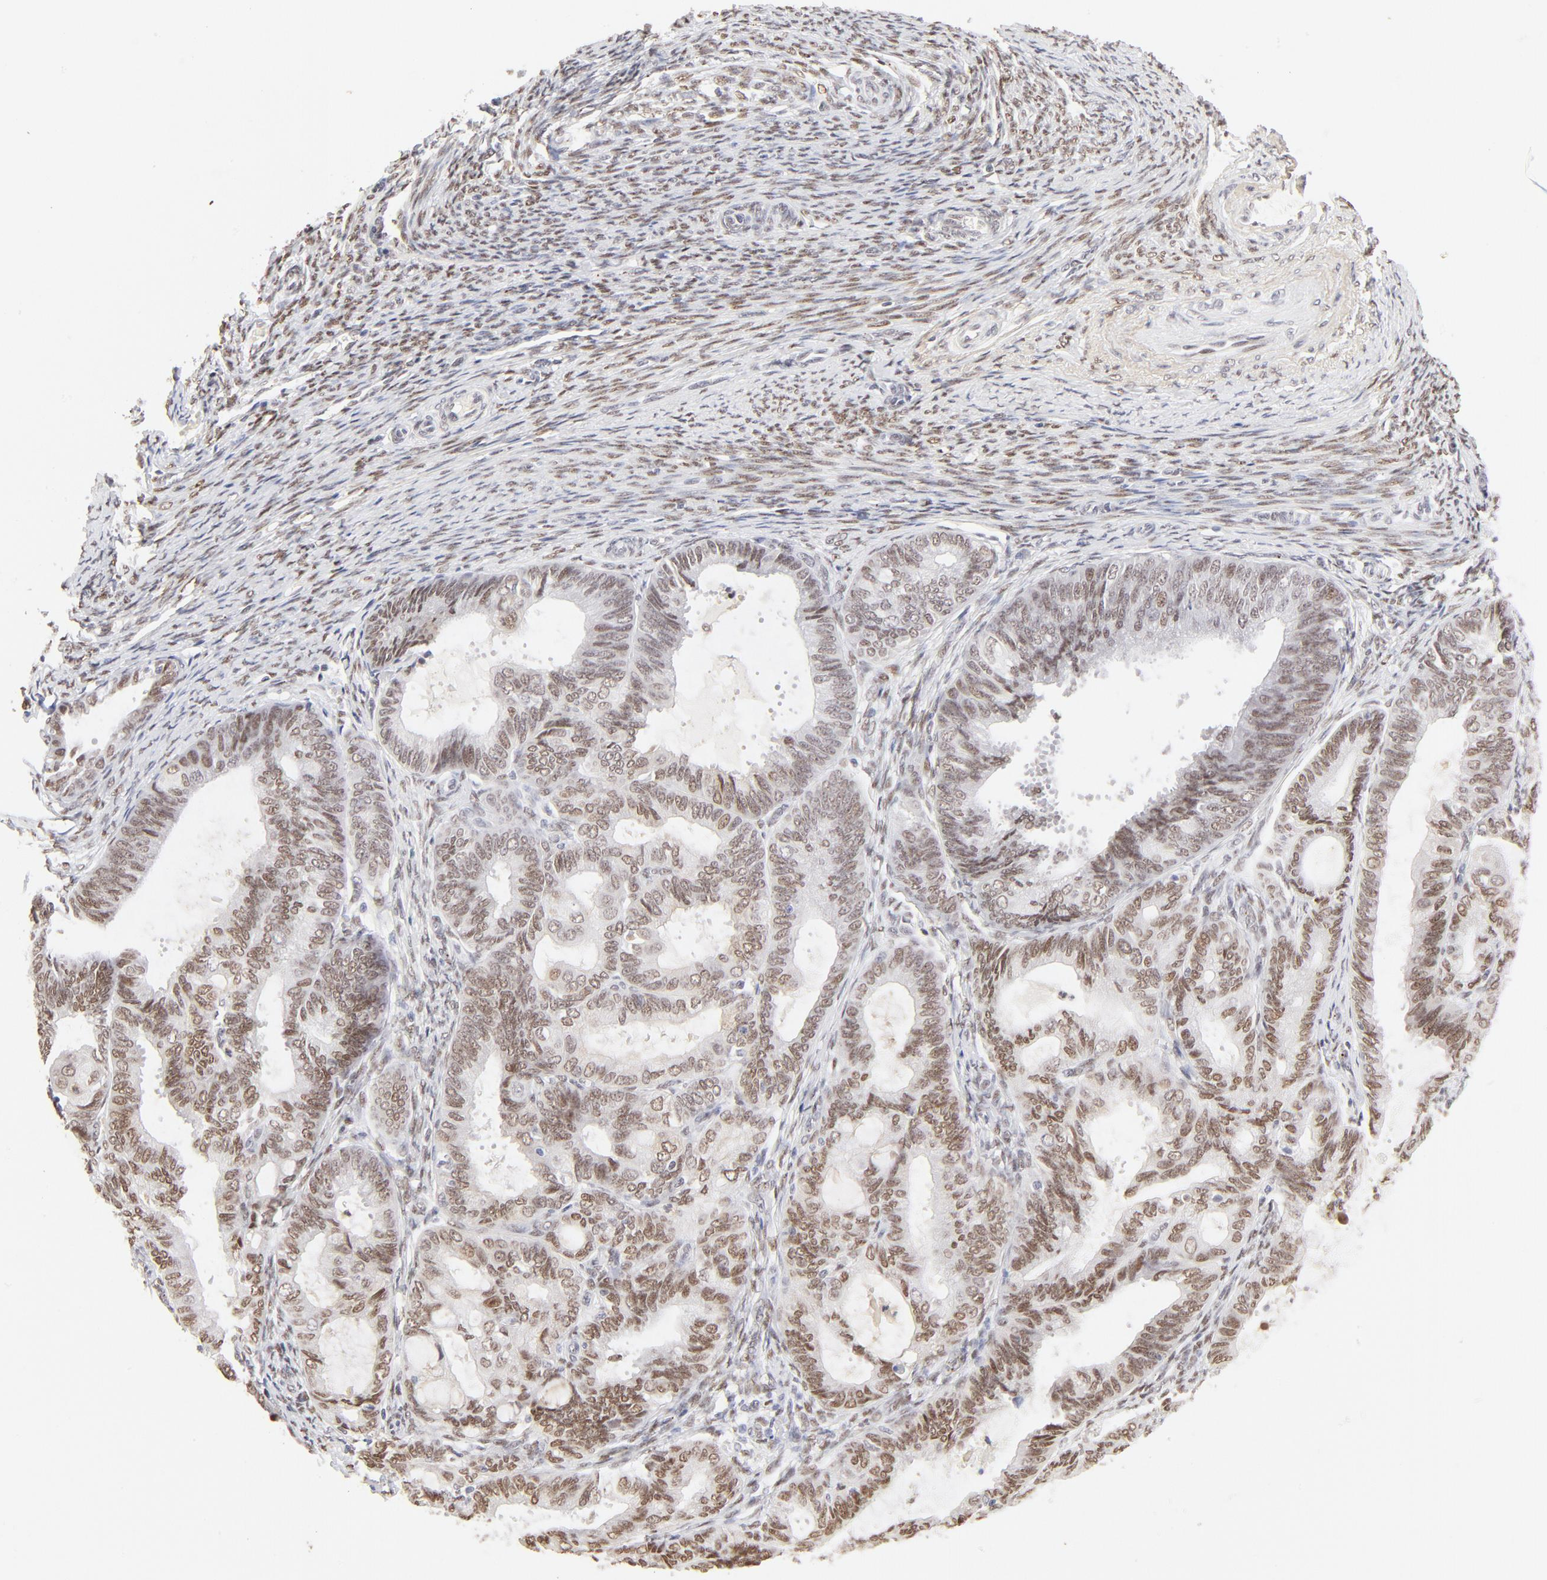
{"staining": {"intensity": "moderate", "quantity": ">75%", "location": "nuclear"}, "tissue": "endometrial cancer", "cell_type": "Tumor cells", "image_type": "cancer", "snomed": [{"axis": "morphology", "description": "Adenocarcinoma, NOS"}, {"axis": "topography", "description": "Endometrium"}], "caption": "Endometrial adenocarcinoma stained for a protein shows moderate nuclear positivity in tumor cells. (IHC, brightfield microscopy, high magnification).", "gene": "PBX1", "patient": {"sex": "female", "age": 63}}